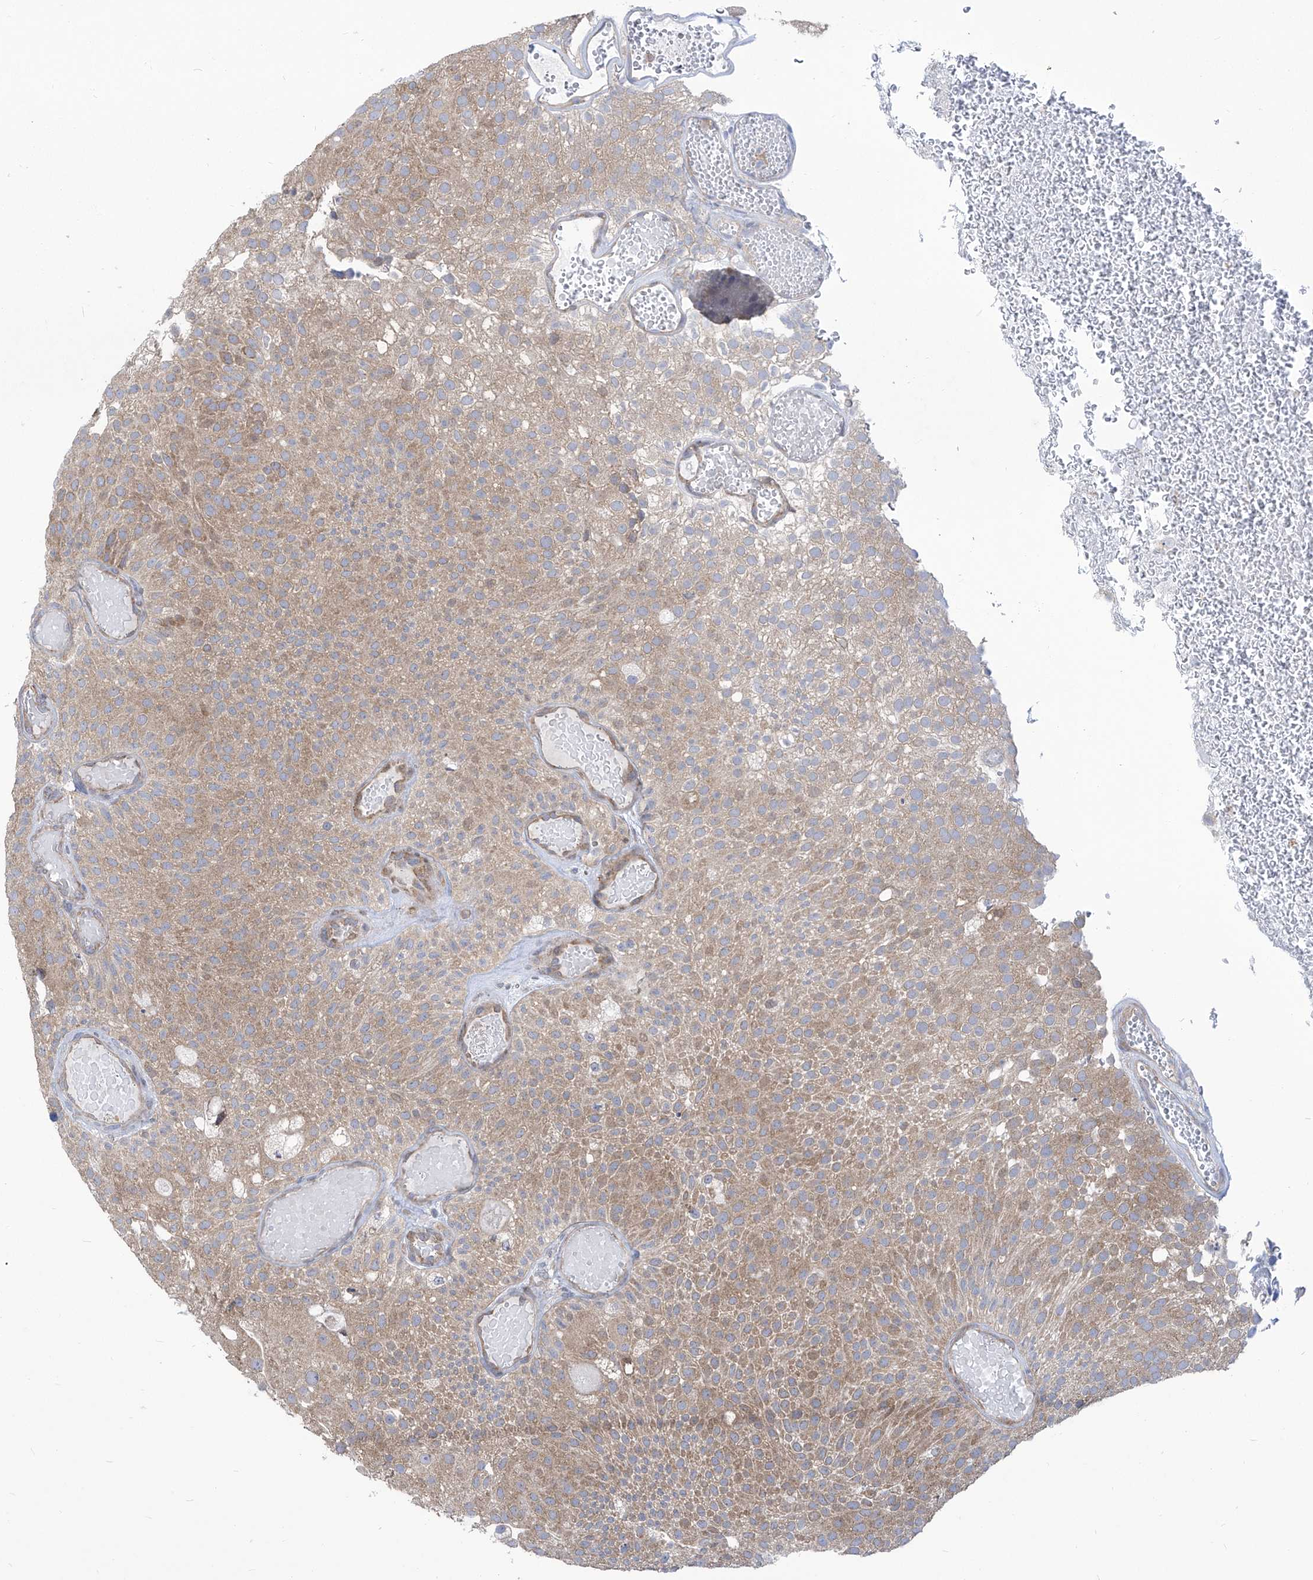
{"staining": {"intensity": "weak", "quantity": ">75%", "location": "cytoplasmic/membranous"}, "tissue": "urothelial cancer", "cell_type": "Tumor cells", "image_type": "cancer", "snomed": [{"axis": "morphology", "description": "Urothelial carcinoma, Low grade"}, {"axis": "topography", "description": "Urinary bladder"}], "caption": "An image of urothelial cancer stained for a protein exhibits weak cytoplasmic/membranous brown staining in tumor cells.", "gene": "EIF3M", "patient": {"sex": "male", "age": 78}}